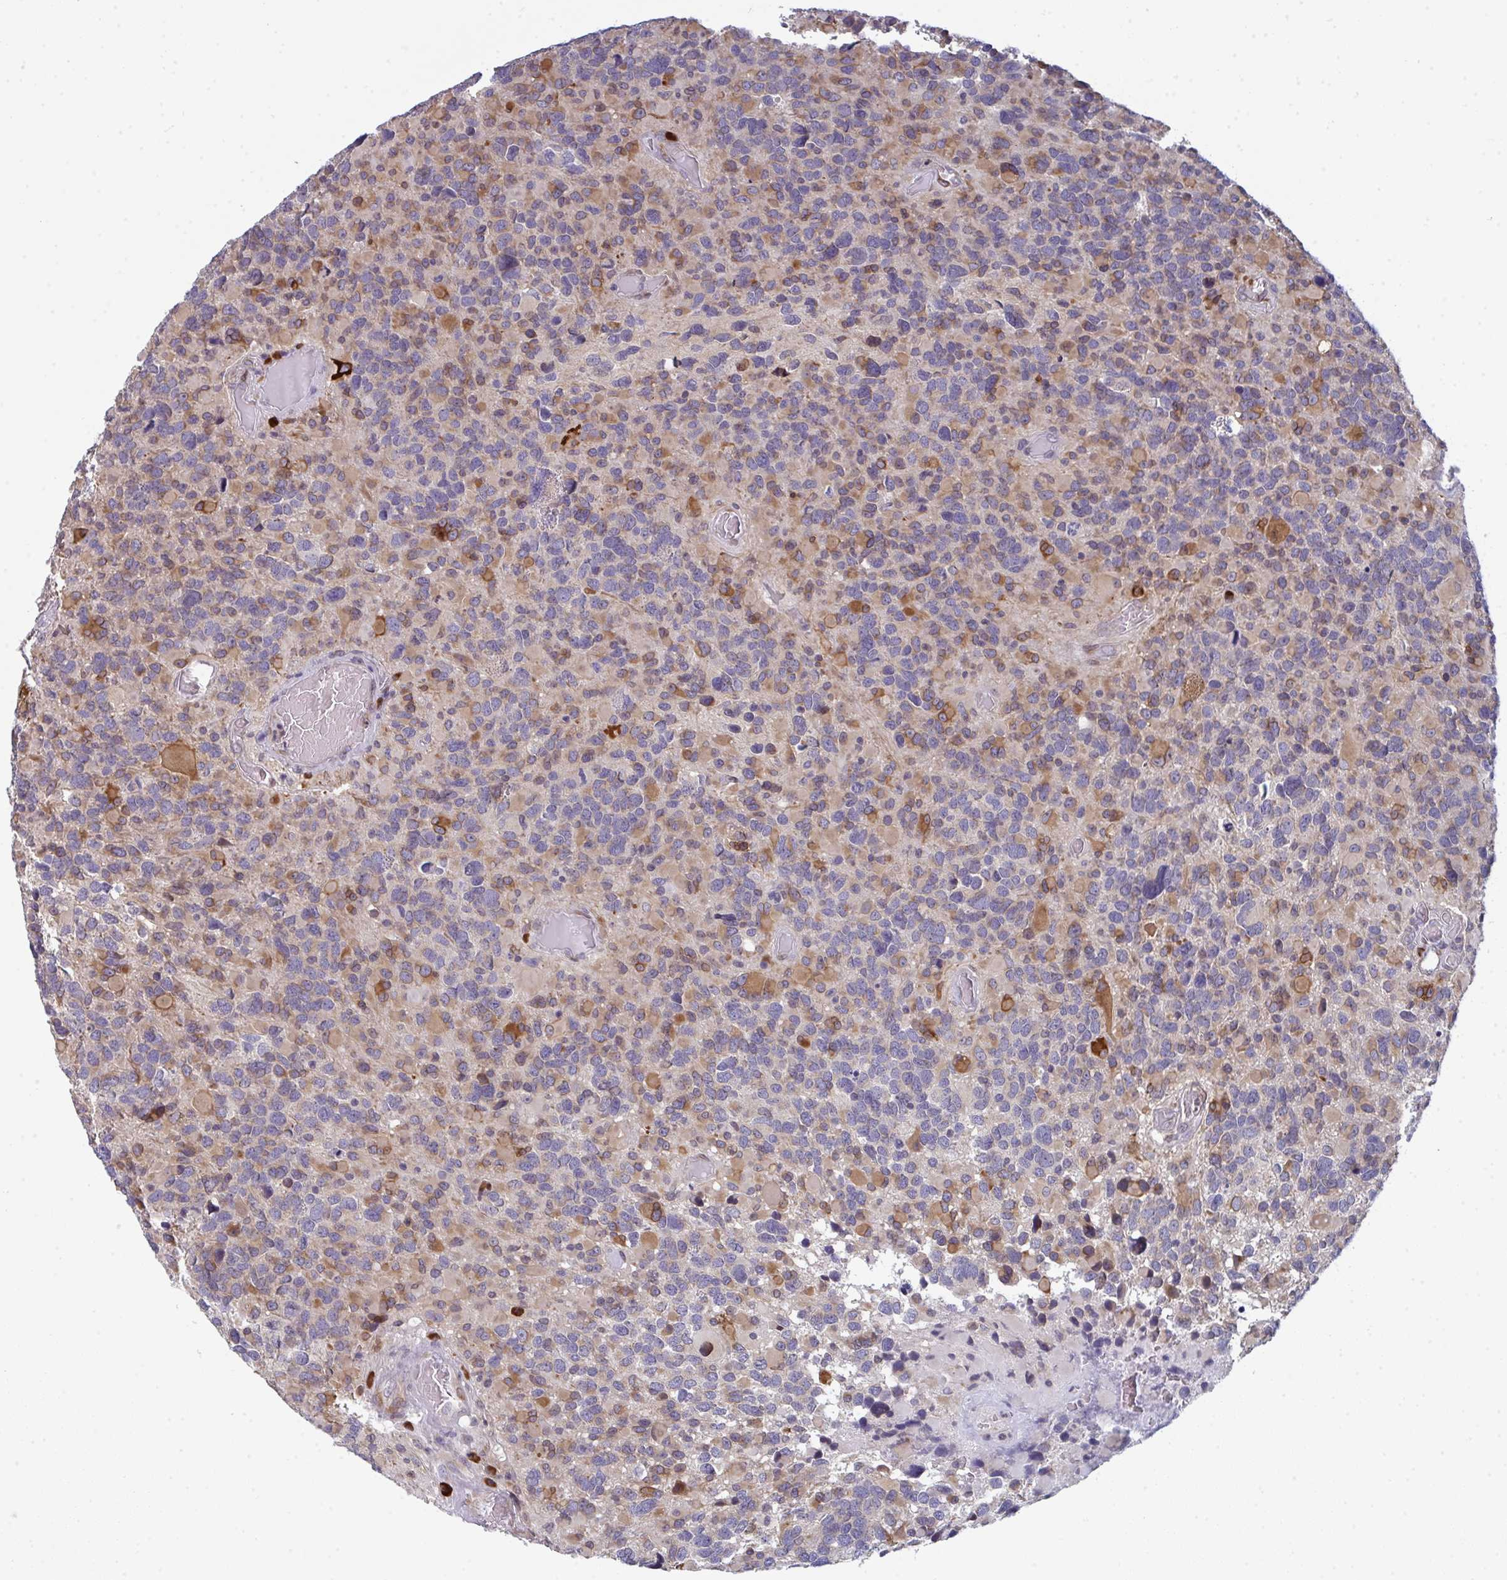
{"staining": {"intensity": "moderate", "quantity": "25%-75%", "location": "cytoplasmic/membranous"}, "tissue": "glioma", "cell_type": "Tumor cells", "image_type": "cancer", "snomed": [{"axis": "morphology", "description": "Glioma, malignant, High grade"}, {"axis": "topography", "description": "Brain"}], "caption": "Immunohistochemistry (IHC) (DAB (3,3'-diaminobenzidine)) staining of human glioma reveals moderate cytoplasmic/membranous protein positivity in about 25%-75% of tumor cells.", "gene": "LYSMD4", "patient": {"sex": "female", "age": 40}}